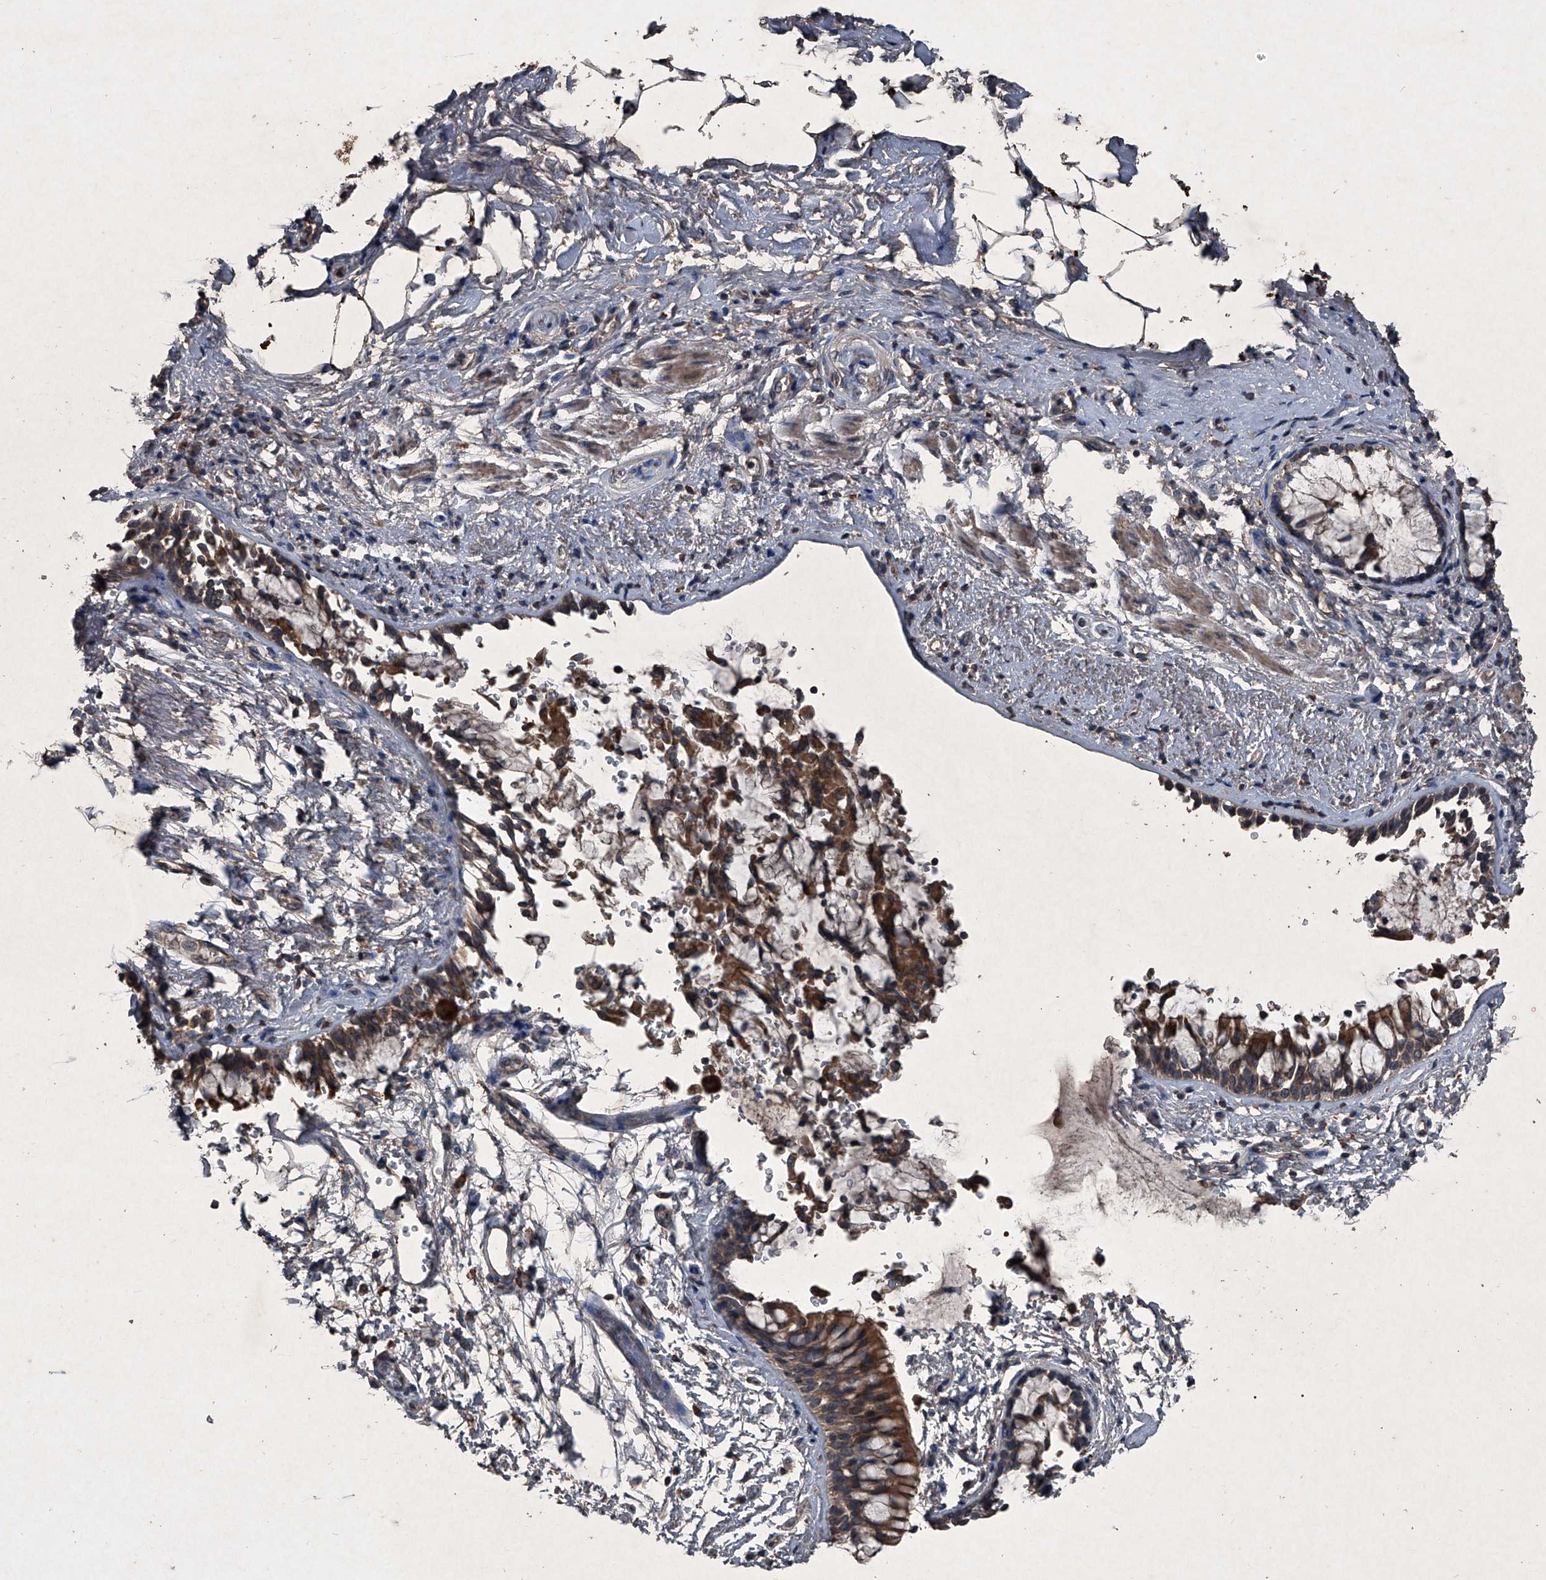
{"staining": {"intensity": "moderate", "quantity": ">75%", "location": "cytoplasmic/membranous"}, "tissue": "bronchus", "cell_type": "Respiratory epithelial cells", "image_type": "normal", "snomed": [{"axis": "morphology", "description": "Normal tissue, NOS"}, {"axis": "morphology", "description": "Inflammation, NOS"}, {"axis": "topography", "description": "Cartilage tissue"}, {"axis": "topography", "description": "Bronchus"}, {"axis": "topography", "description": "Lung"}], "caption": "Respiratory epithelial cells show medium levels of moderate cytoplasmic/membranous positivity in approximately >75% of cells in benign human bronchus.", "gene": "MAPKAP1", "patient": {"sex": "female", "age": 64}}